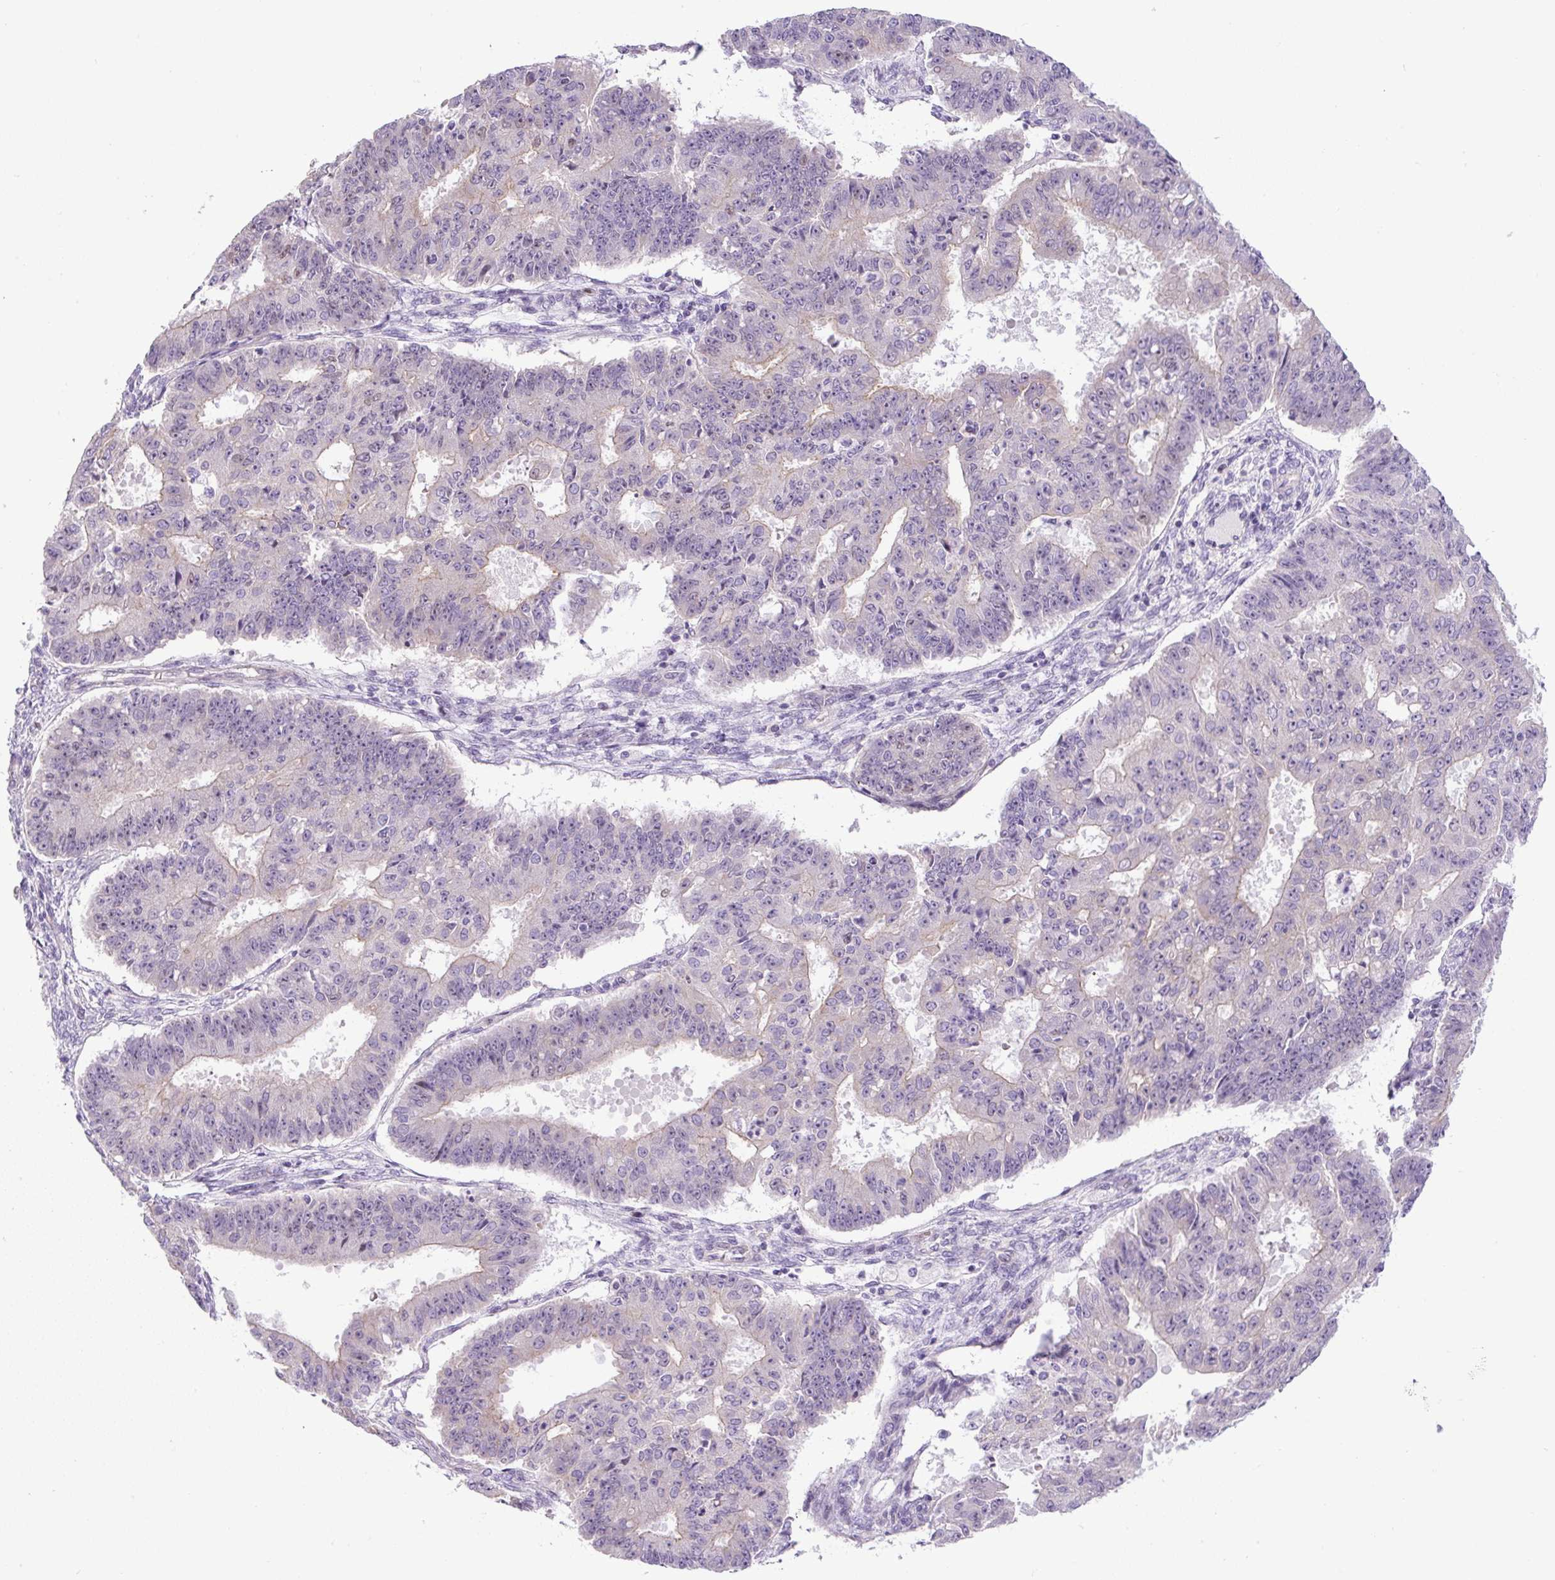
{"staining": {"intensity": "weak", "quantity": "<25%", "location": "nuclear"}, "tissue": "ovarian cancer", "cell_type": "Tumor cells", "image_type": "cancer", "snomed": [{"axis": "morphology", "description": "Carcinoma, endometroid"}, {"axis": "topography", "description": "Appendix"}, {"axis": "topography", "description": "Ovary"}], "caption": "The photomicrograph displays no staining of tumor cells in endometroid carcinoma (ovarian).", "gene": "ADAMTS19", "patient": {"sex": "female", "age": 42}}